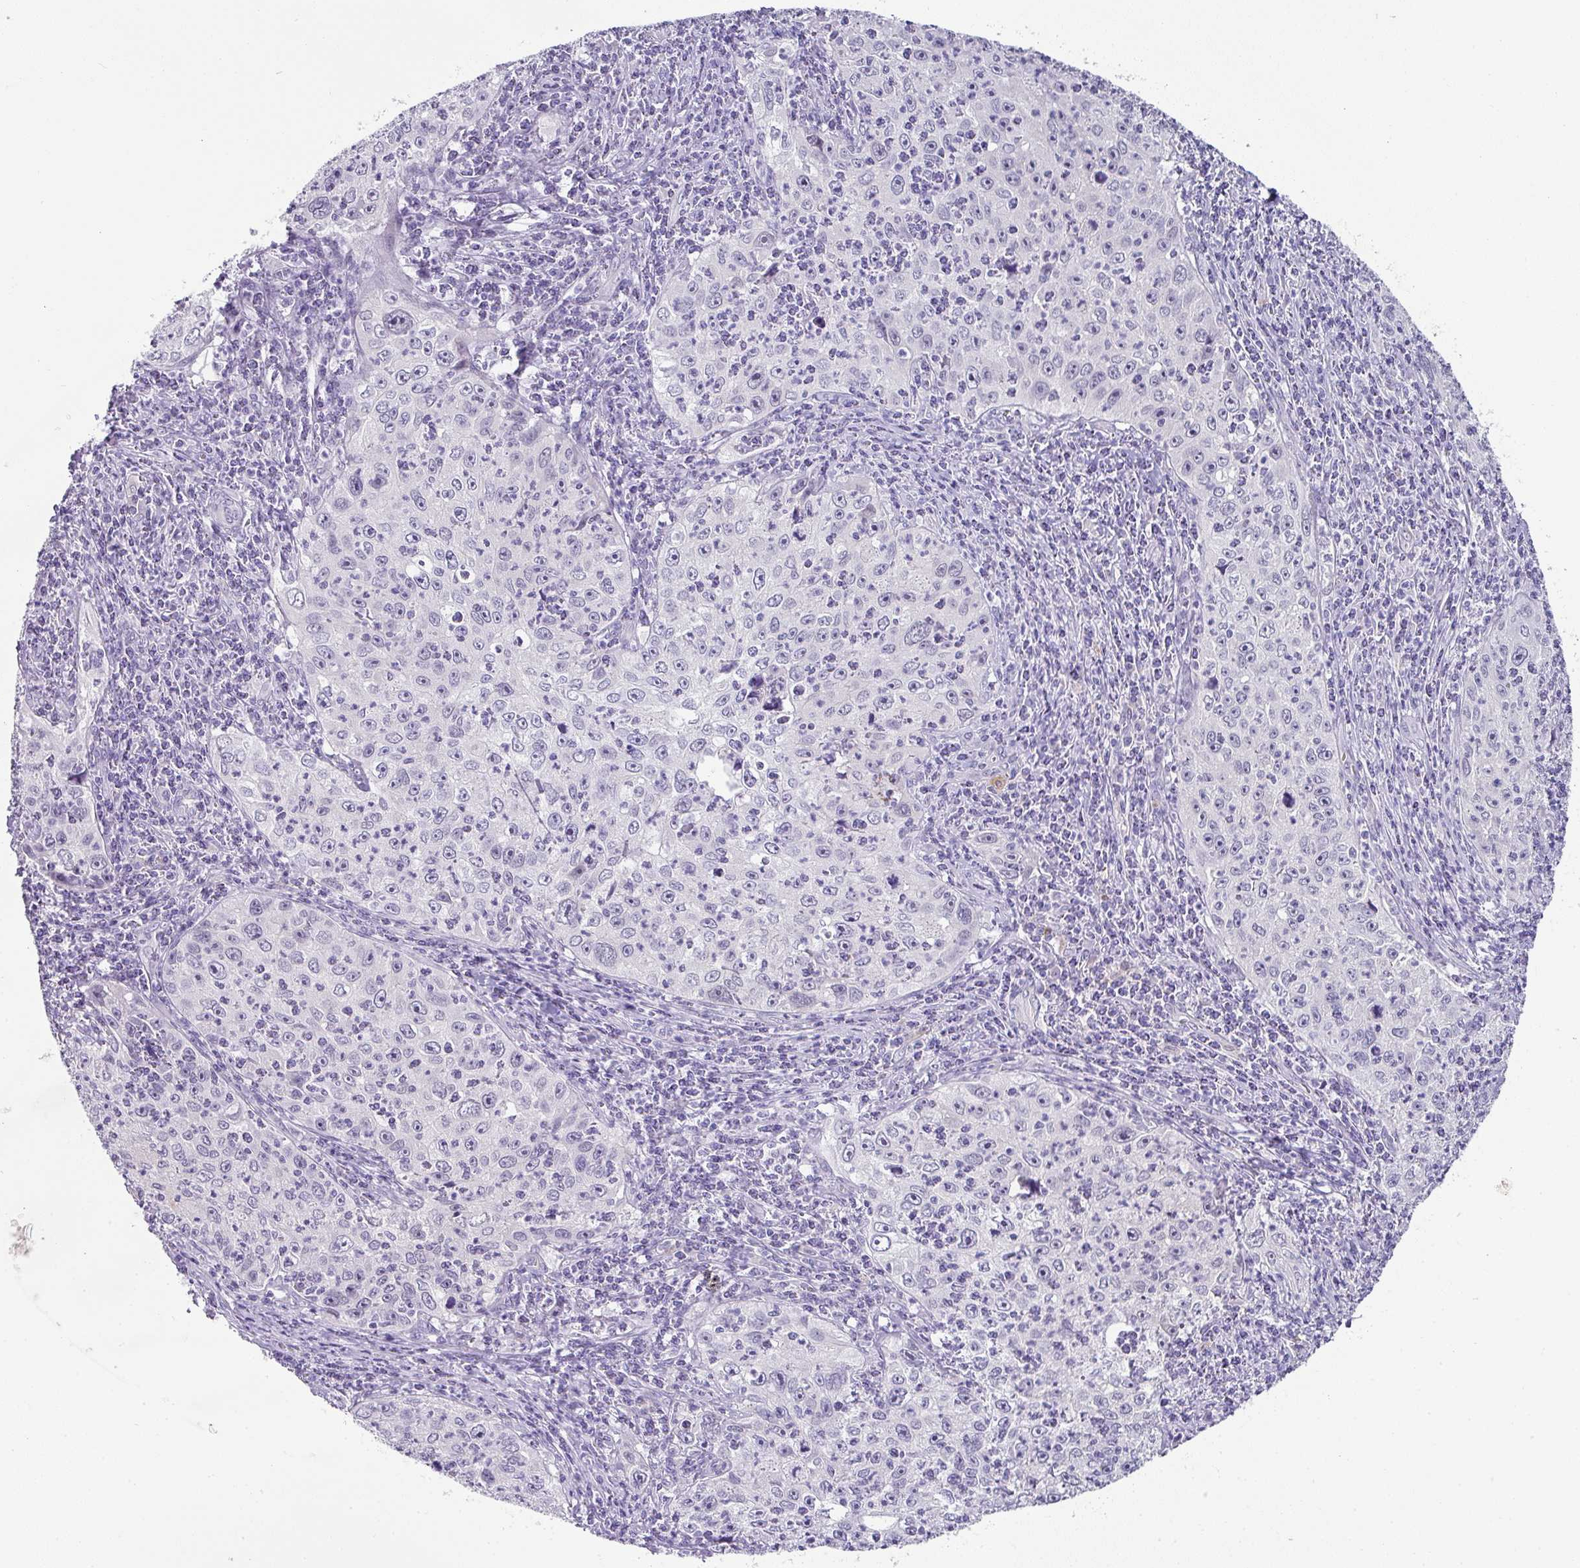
{"staining": {"intensity": "negative", "quantity": "none", "location": "none"}, "tissue": "cervical cancer", "cell_type": "Tumor cells", "image_type": "cancer", "snomed": [{"axis": "morphology", "description": "Squamous cell carcinoma, NOS"}, {"axis": "topography", "description": "Cervix"}], "caption": "Immunohistochemistry of human squamous cell carcinoma (cervical) demonstrates no staining in tumor cells. (Brightfield microscopy of DAB (3,3'-diaminobenzidine) IHC at high magnification).", "gene": "FGF17", "patient": {"sex": "female", "age": 30}}